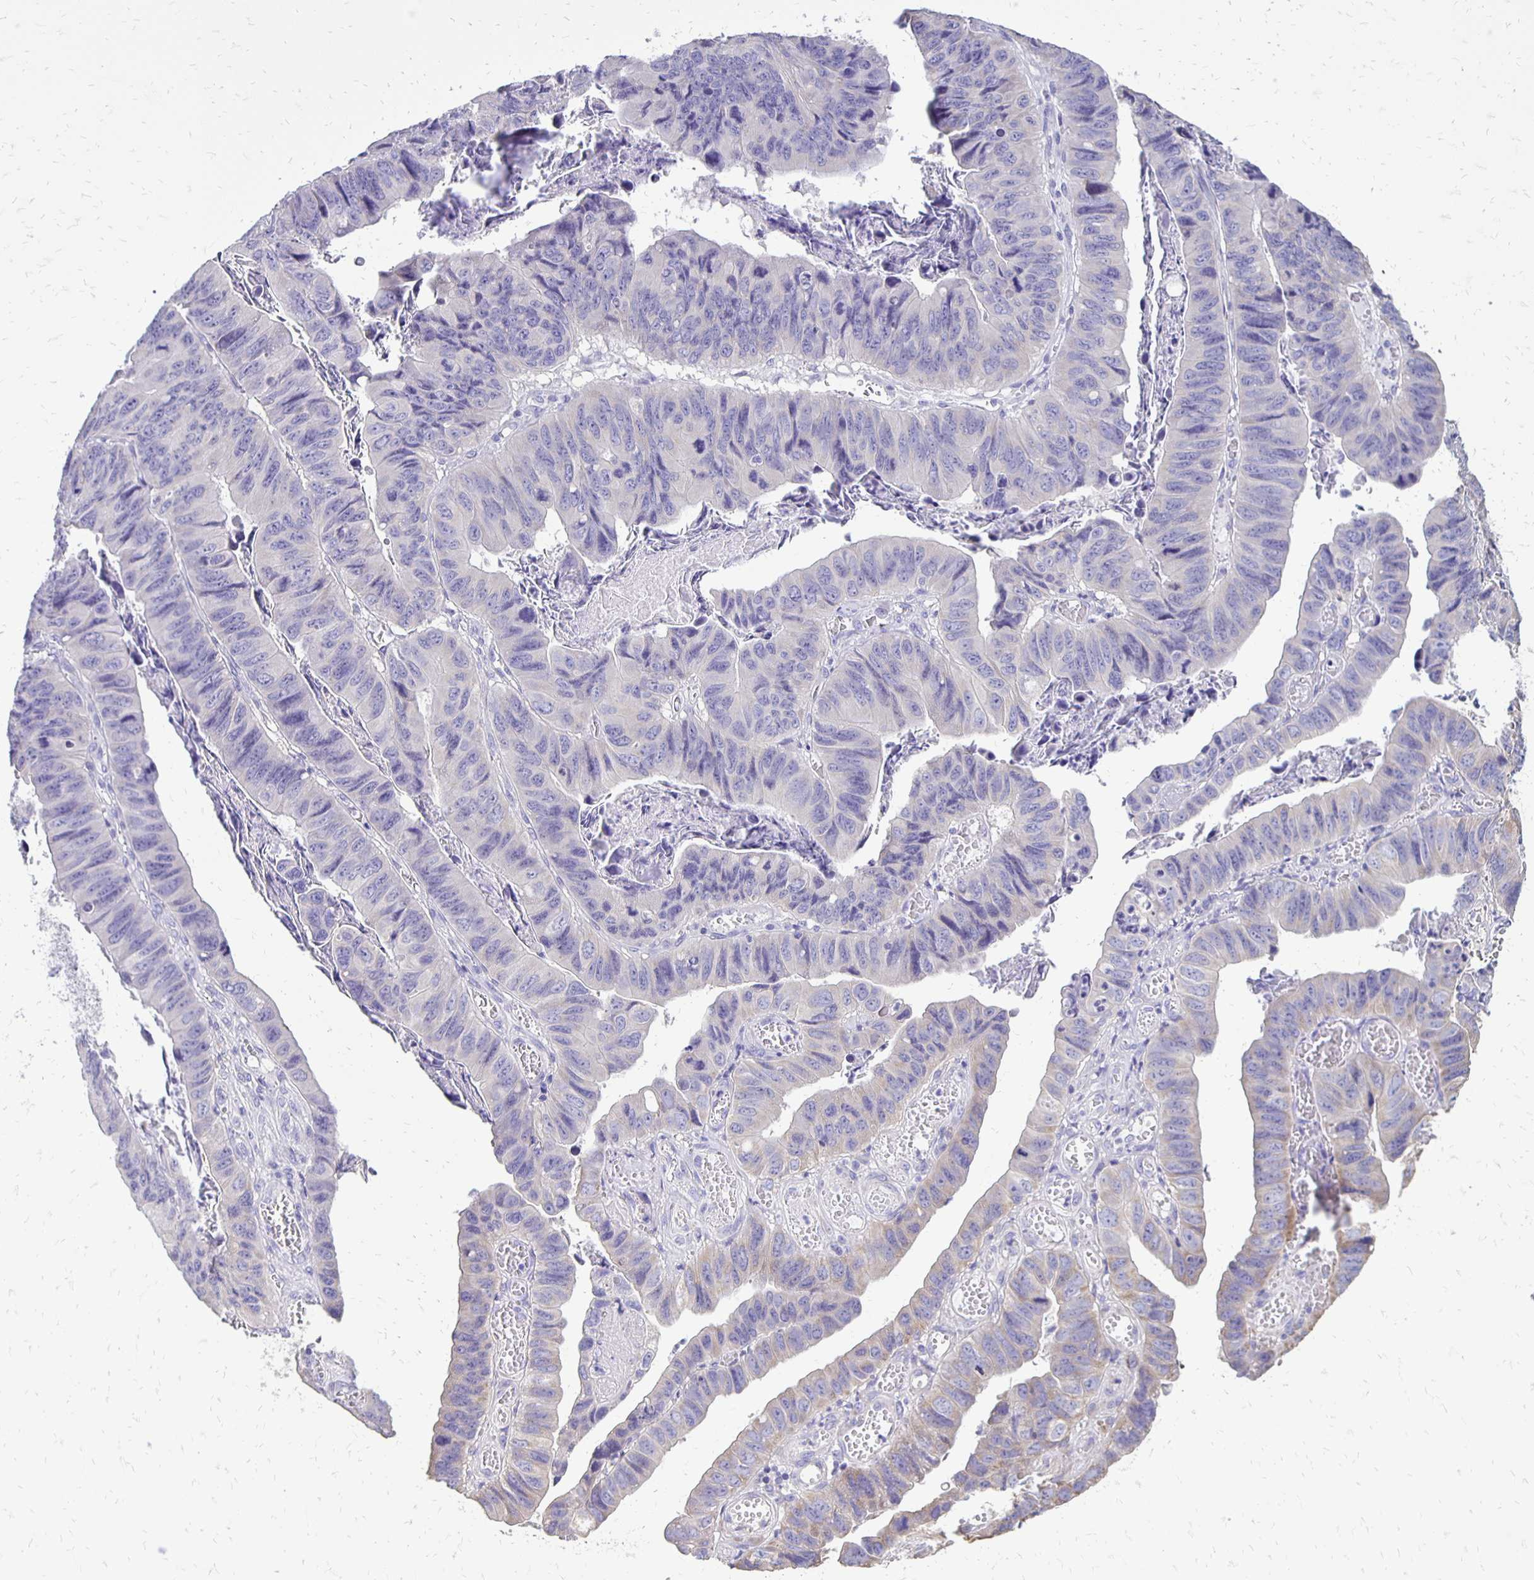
{"staining": {"intensity": "negative", "quantity": "none", "location": "none"}, "tissue": "stomach cancer", "cell_type": "Tumor cells", "image_type": "cancer", "snomed": [{"axis": "morphology", "description": "Adenocarcinoma, NOS"}, {"axis": "topography", "description": "Stomach, lower"}], "caption": "Tumor cells are negative for protein expression in human stomach cancer. The staining was performed using DAB (3,3'-diaminobenzidine) to visualize the protein expression in brown, while the nuclei were stained in blue with hematoxylin (Magnification: 20x).", "gene": "ANKRD45", "patient": {"sex": "male", "age": 77}}